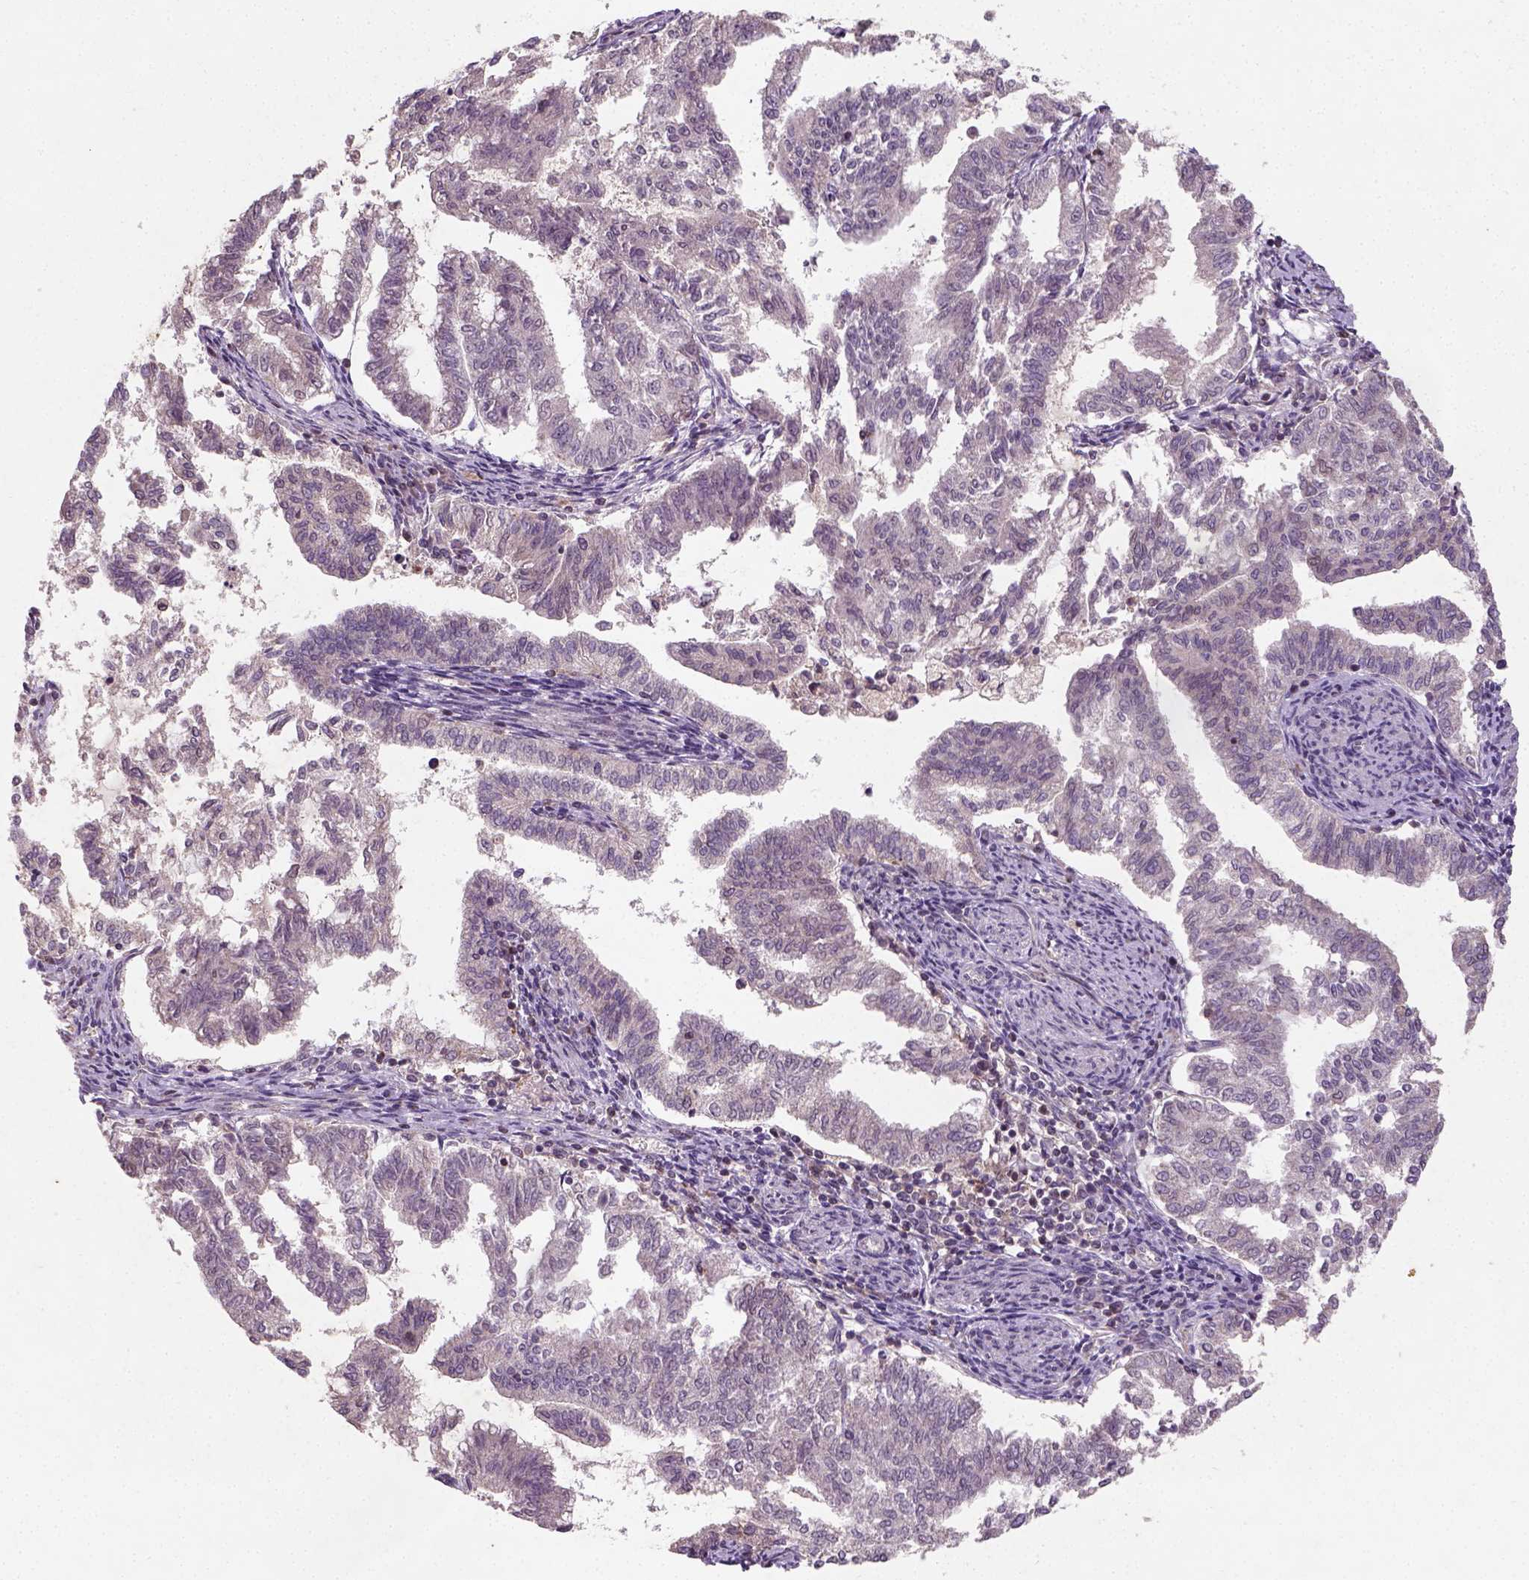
{"staining": {"intensity": "negative", "quantity": "none", "location": "none"}, "tissue": "endometrial cancer", "cell_type": "Tumor cells", "image_type": "cancer", "snomed": [{"axis": "morphology", "description": "Adenocarcinoma, NOS"}, {"axis": "topography", "description": "Endometrium"}], "caption": "Tumor cells show no significant expression in endometrial cancer (adenocarcinoma).", "gene": "CAMKK1", "patient": {"sex": "female", "age": 79}}